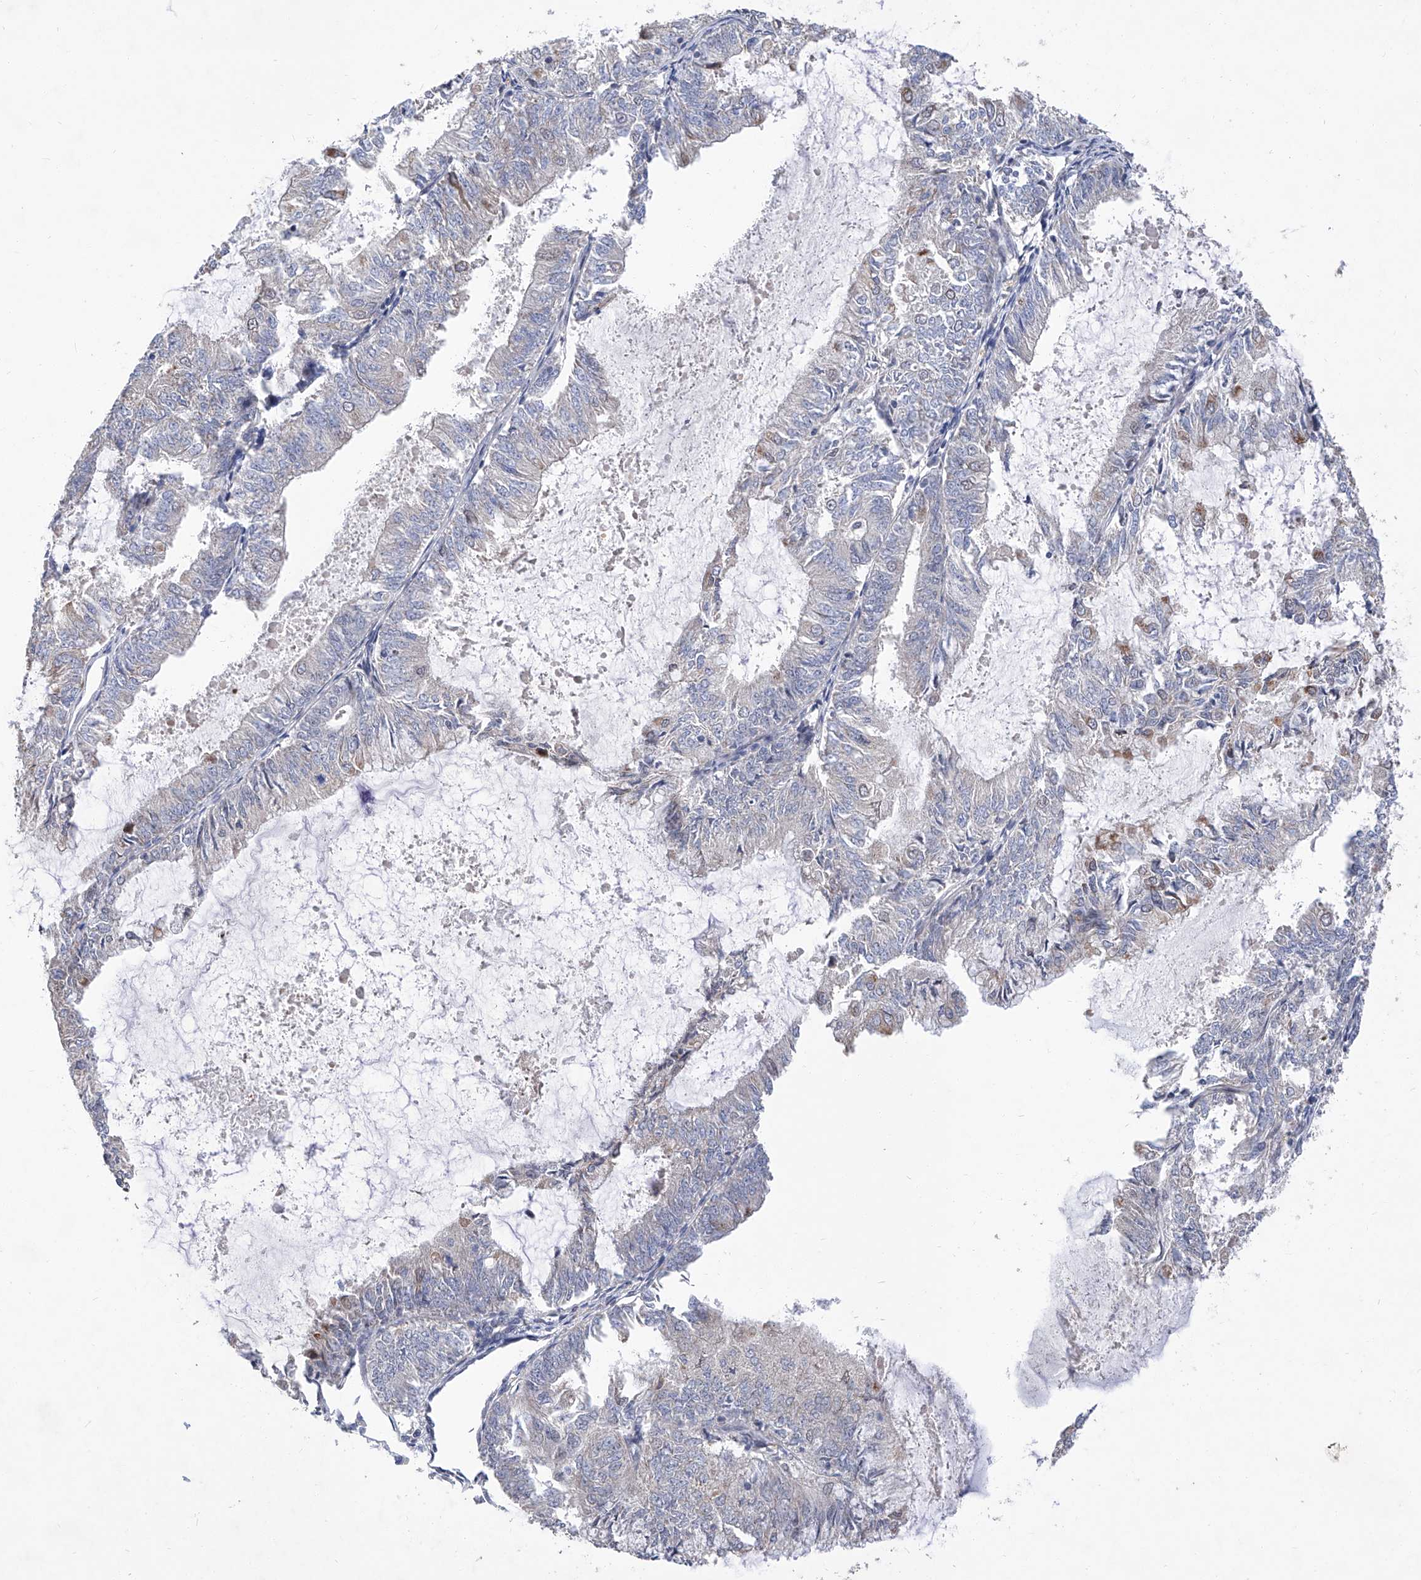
{"staining": {"intensity": "moderate", "quantity": "<25%", "location": "cytoplasmic/membranous"}, "tissue": "endometrial cancer", "cell_type": "Tumor cells", "image_type": "cancer", "snomed": [{"axis": "morphology", "description": "Adenocarcinoma, NOS"}, {"axis": "topography", "description": "Endometrium"}], "caption": "Human endometrial adenocarcinoma stained for a protein (brown) displays moderate cytoplasmic/membranous positive positivity in approximately <25% of tumor cells.", "gene": "FARP2", "patient": {"sex": "female", "age": 57}}